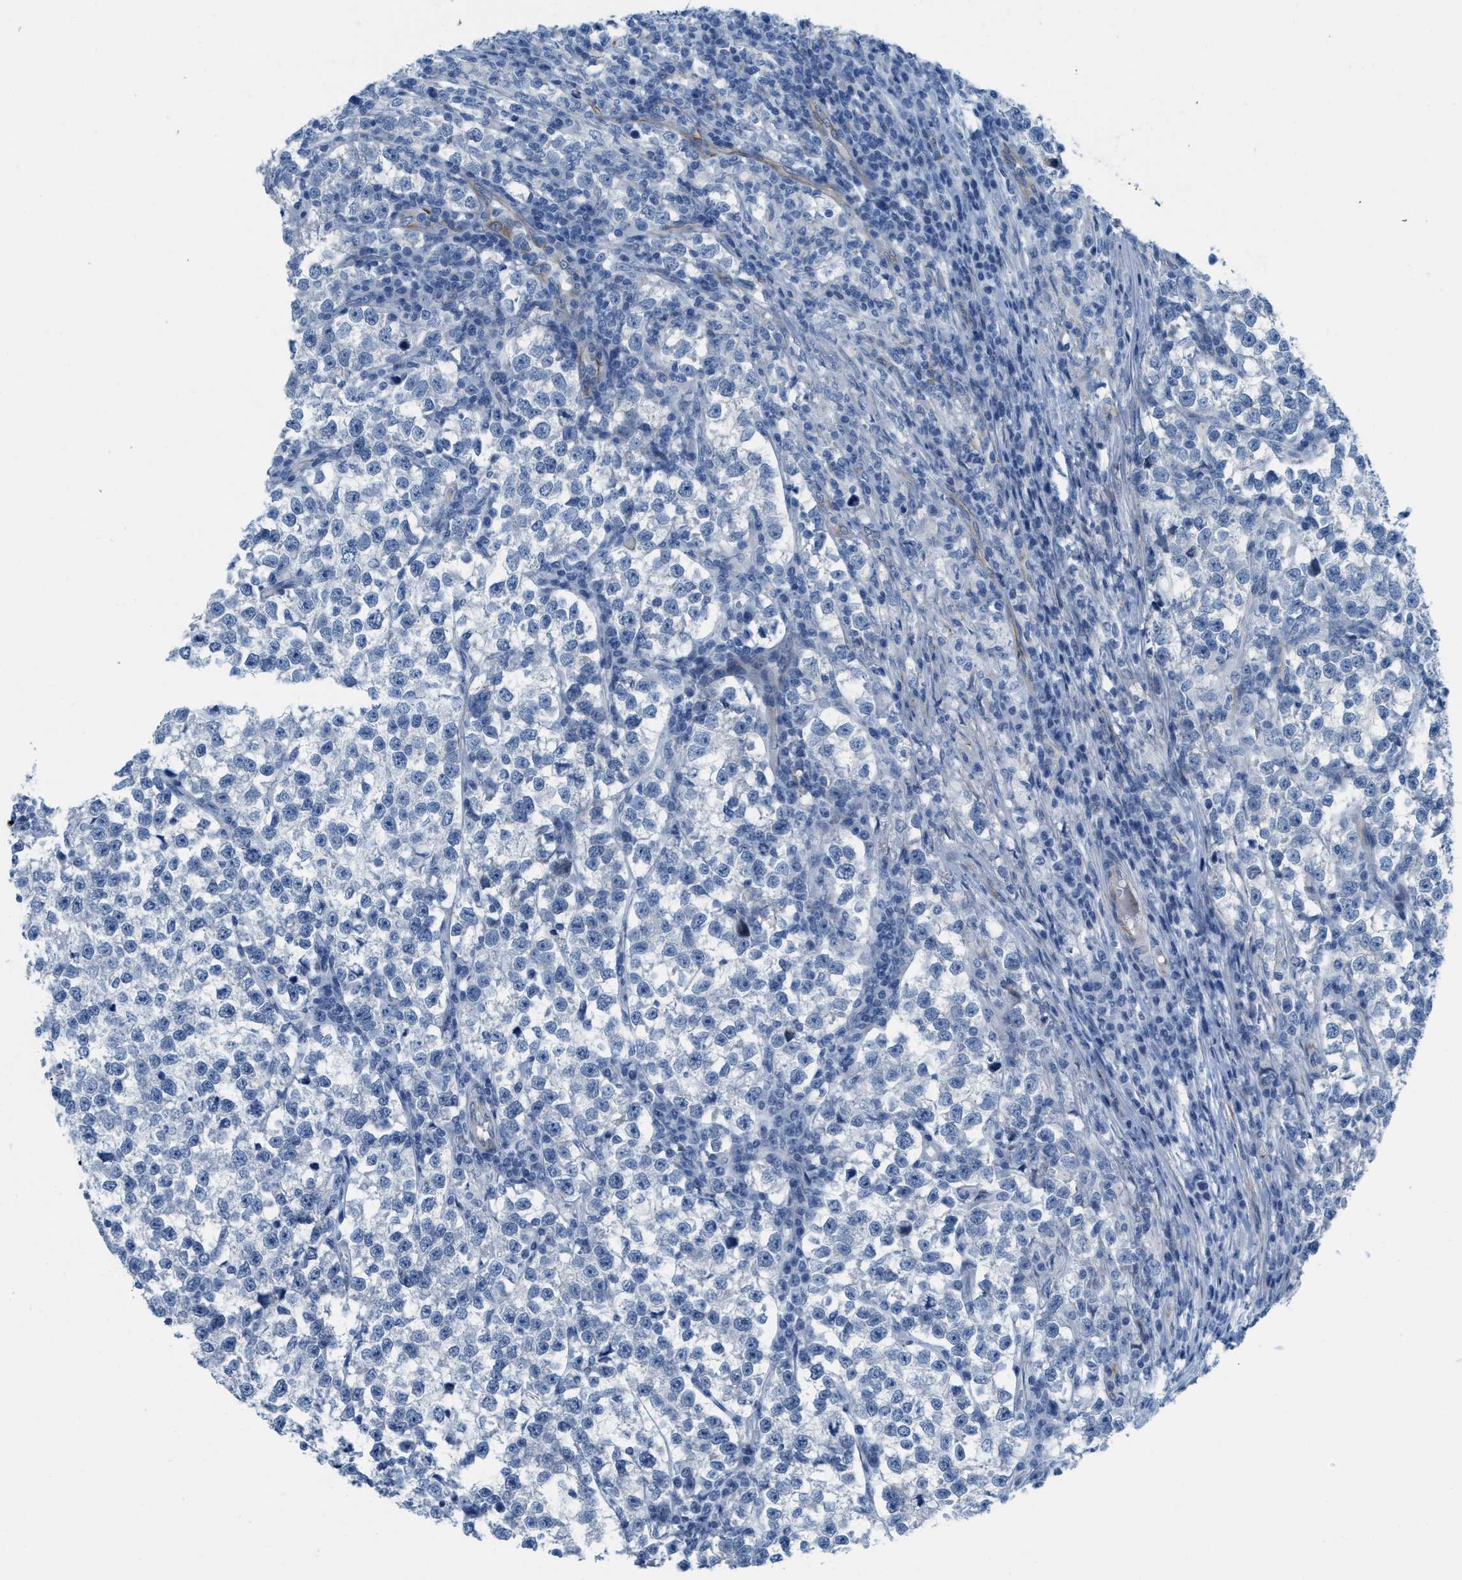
{"staining": {"intensity": "negative", "quantity": "none", "location": "none"}, "tissue": "testis cancer", "cell_type": "Tumor cells", "image_type": "cancer", "snomed": [{"axis": "morphology", "description": "Normal tissue, NOS"}, {"axis": "morphology", "description": "Seminoma, NOS"}, {"axis": "topography", "description": "Testis"}], "caption": "Immunohistochemical staining of testis cancer (seminoma) demonstrates no significant staining in tumor cells.", "gene": "SLC12A1", "patient": {"sex": "male", "age": 43}}